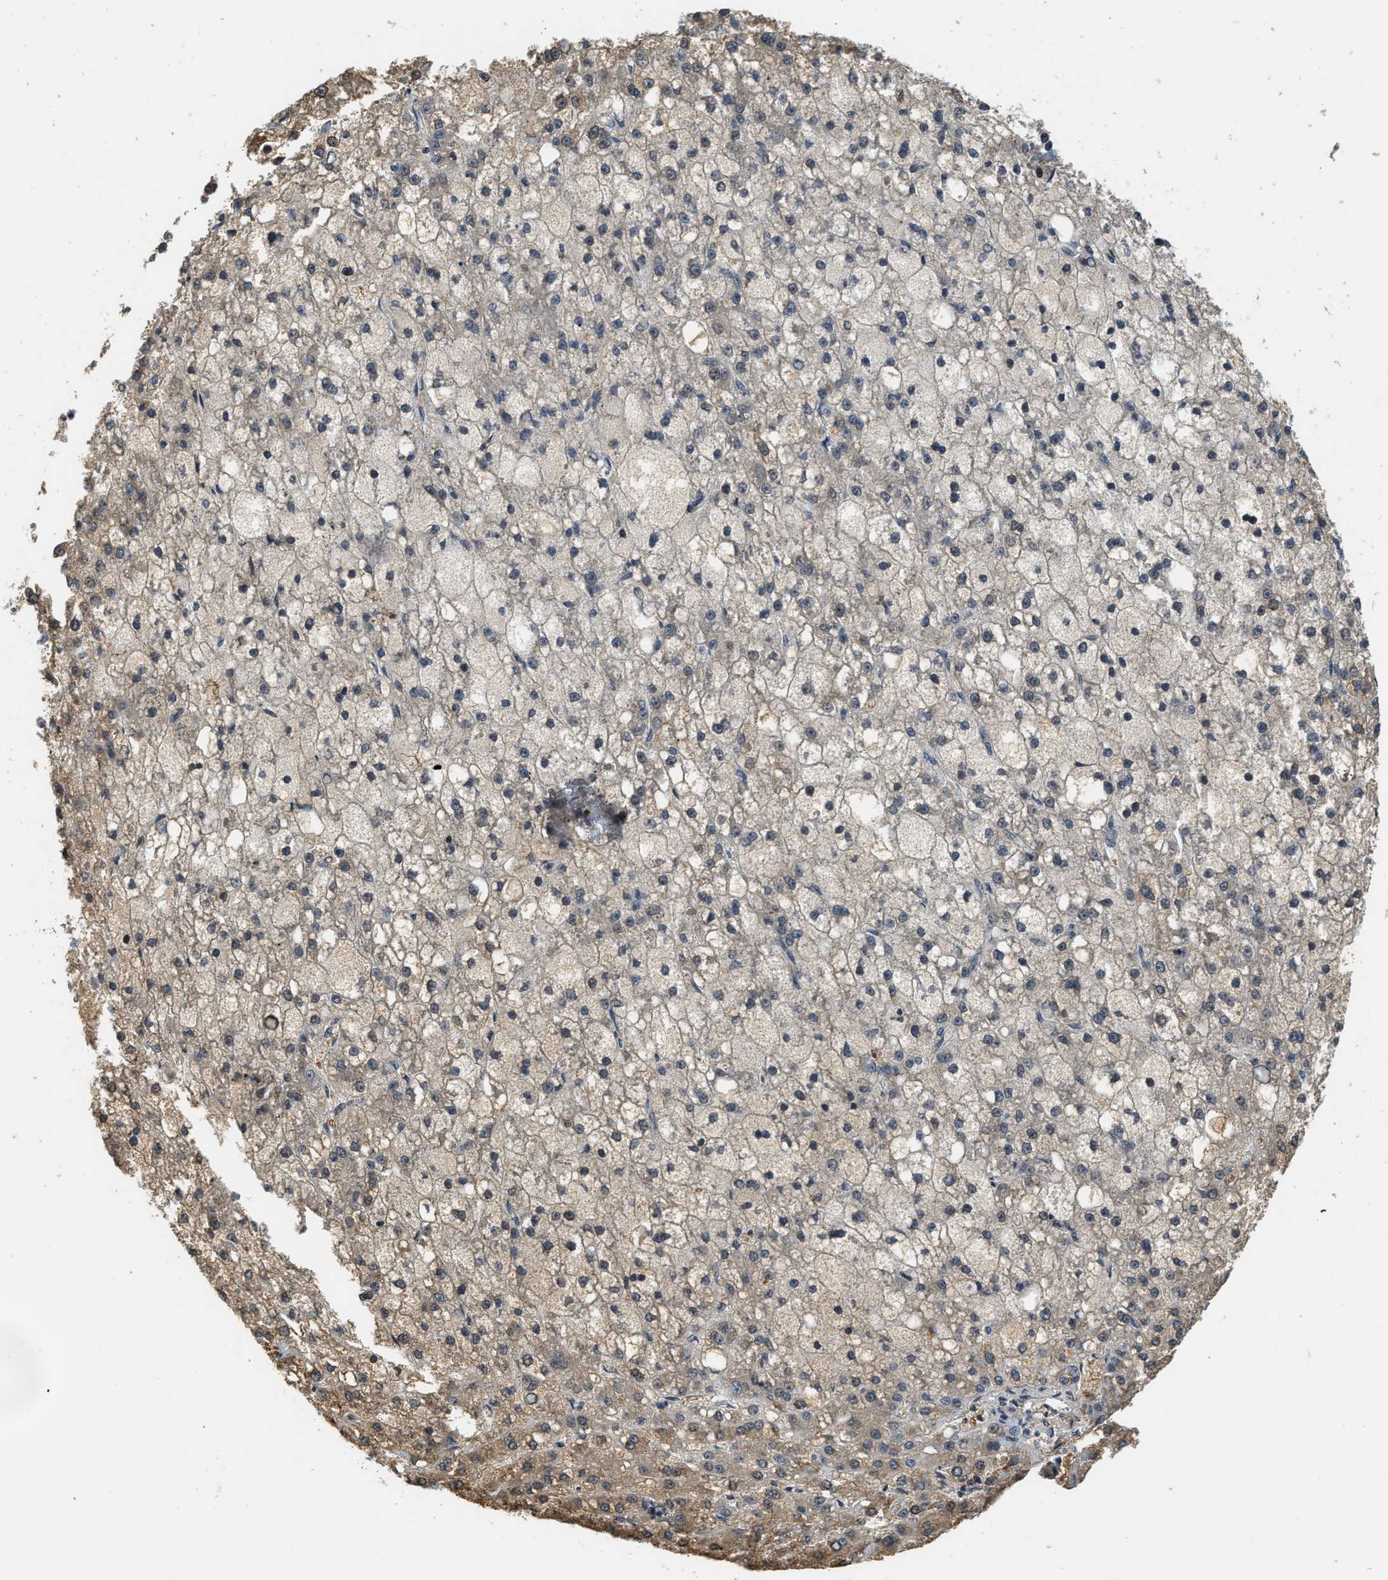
{"staining": {"intensity": "moderate", "quantity": "<25%", "location": "cytoplasmic/membranous"}, "tissue": "liver cancer", "cell_type": "Tumor cells", "image_type": "cancer", "snomed": [{"axis": "morphology", "description": "Carcinoma, Hepatocellular, NOS"}, {"axis": "topography", "description": "Liver"}], "caption": "Human liver cancer (hepatocellular carcinoma) stained with a protein marker displays moderate staining in tumor cells.", "gene": "KMT2A", "patient": {"sex": "male", "age": 67}}